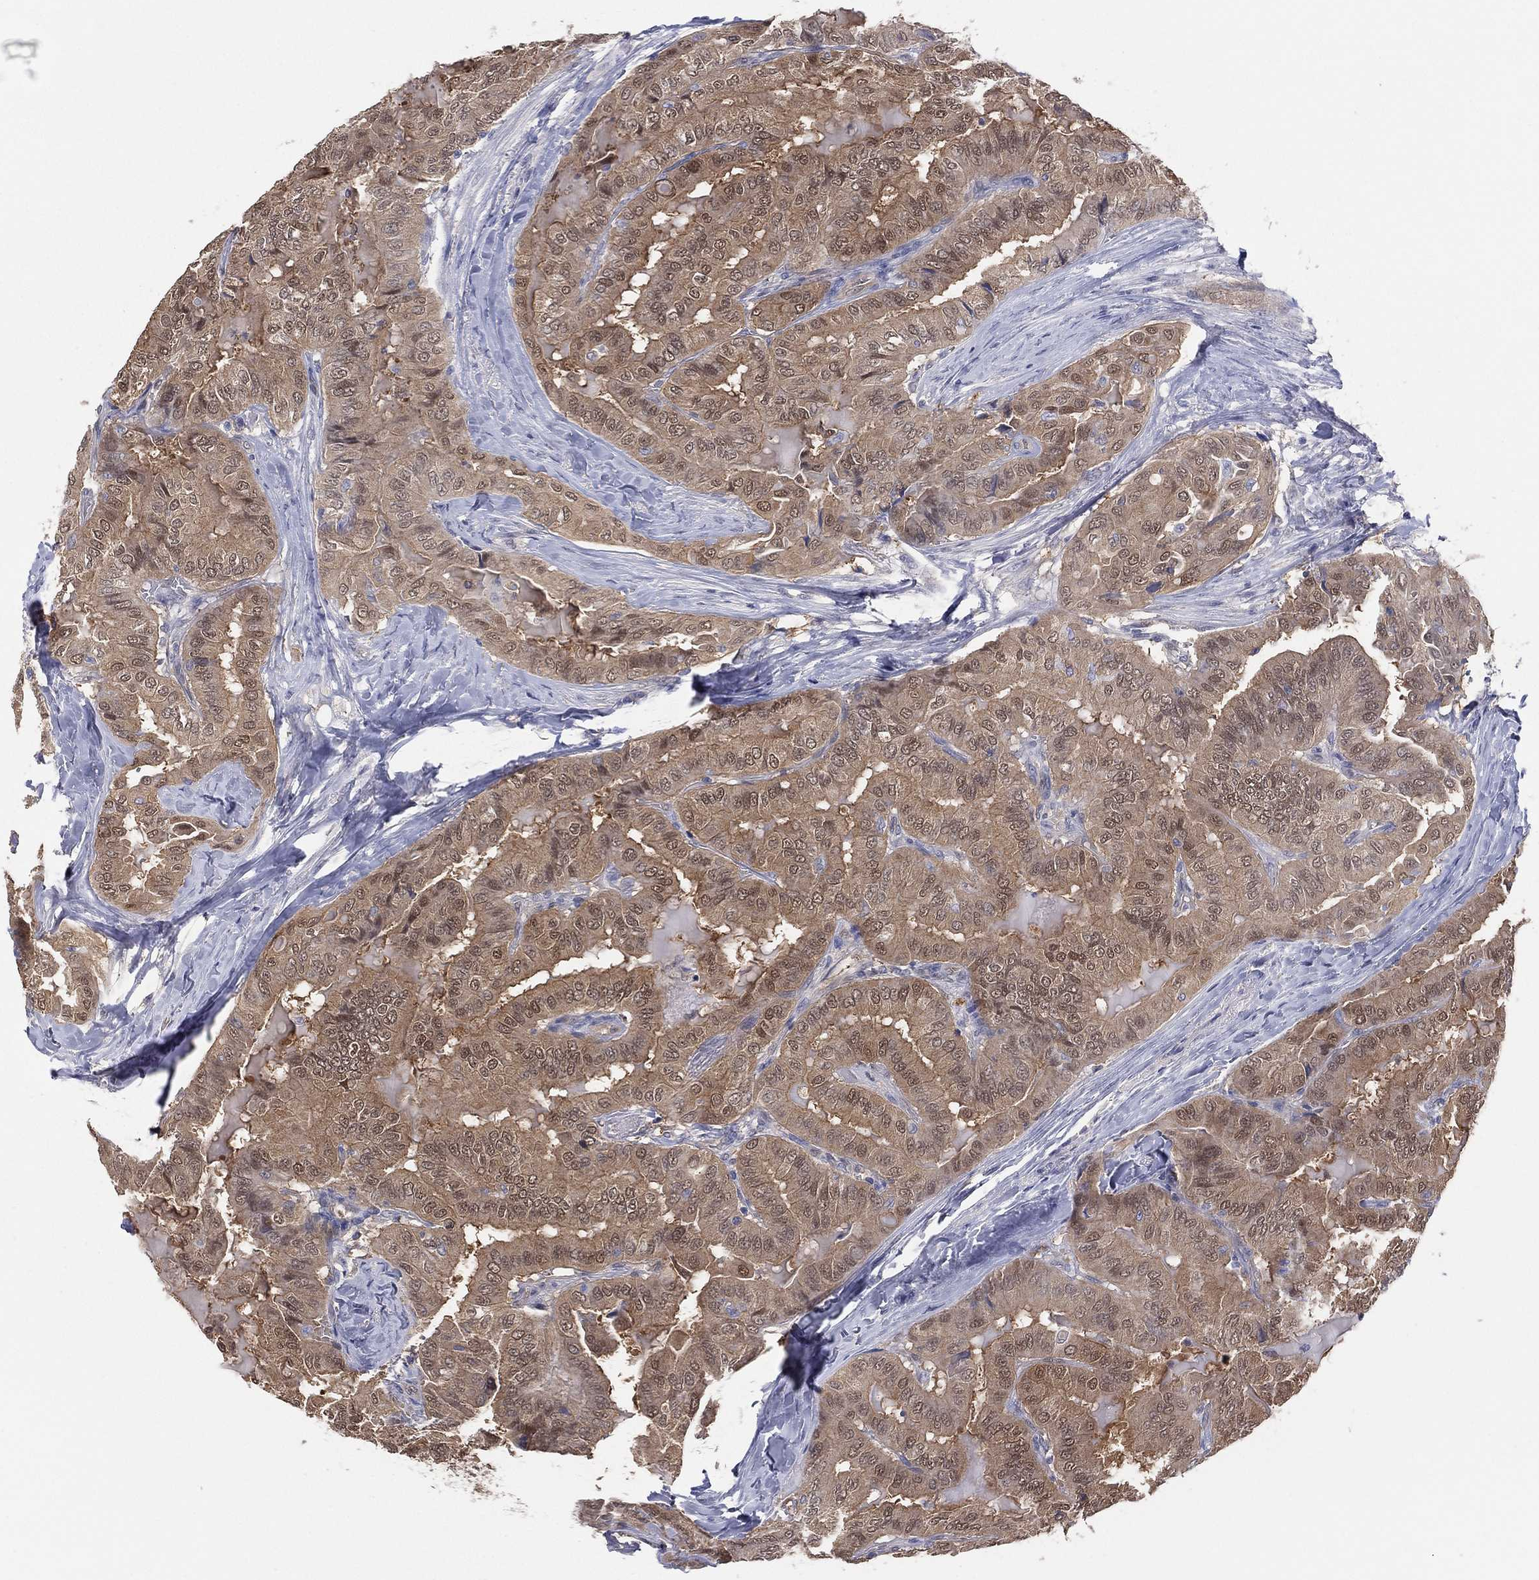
{"staining": {"intensity": "weak", "quantity": ">75%", "location": "cytoplasmic/membranous"}, "tissue": "thyroid cancer", "cell_type": "Tumor cells", "image_type": "cancer", "snomed": [{"axis": "morphology", "description": "Papillary adenocarcinoma, NOS"}, {"axis": "topography", "description": "Thyroid gland"}], "caption": "High-power microscopy captured an immunohistochemistry photomicrograph of thyroid cancer (papillary adenocarcinoma), revealing weak cytoplasmic/membranous staining in approximately >75% of tumor cells.", "gene": "DDAH1", "patient": {"sex": "female", "age": 68}}